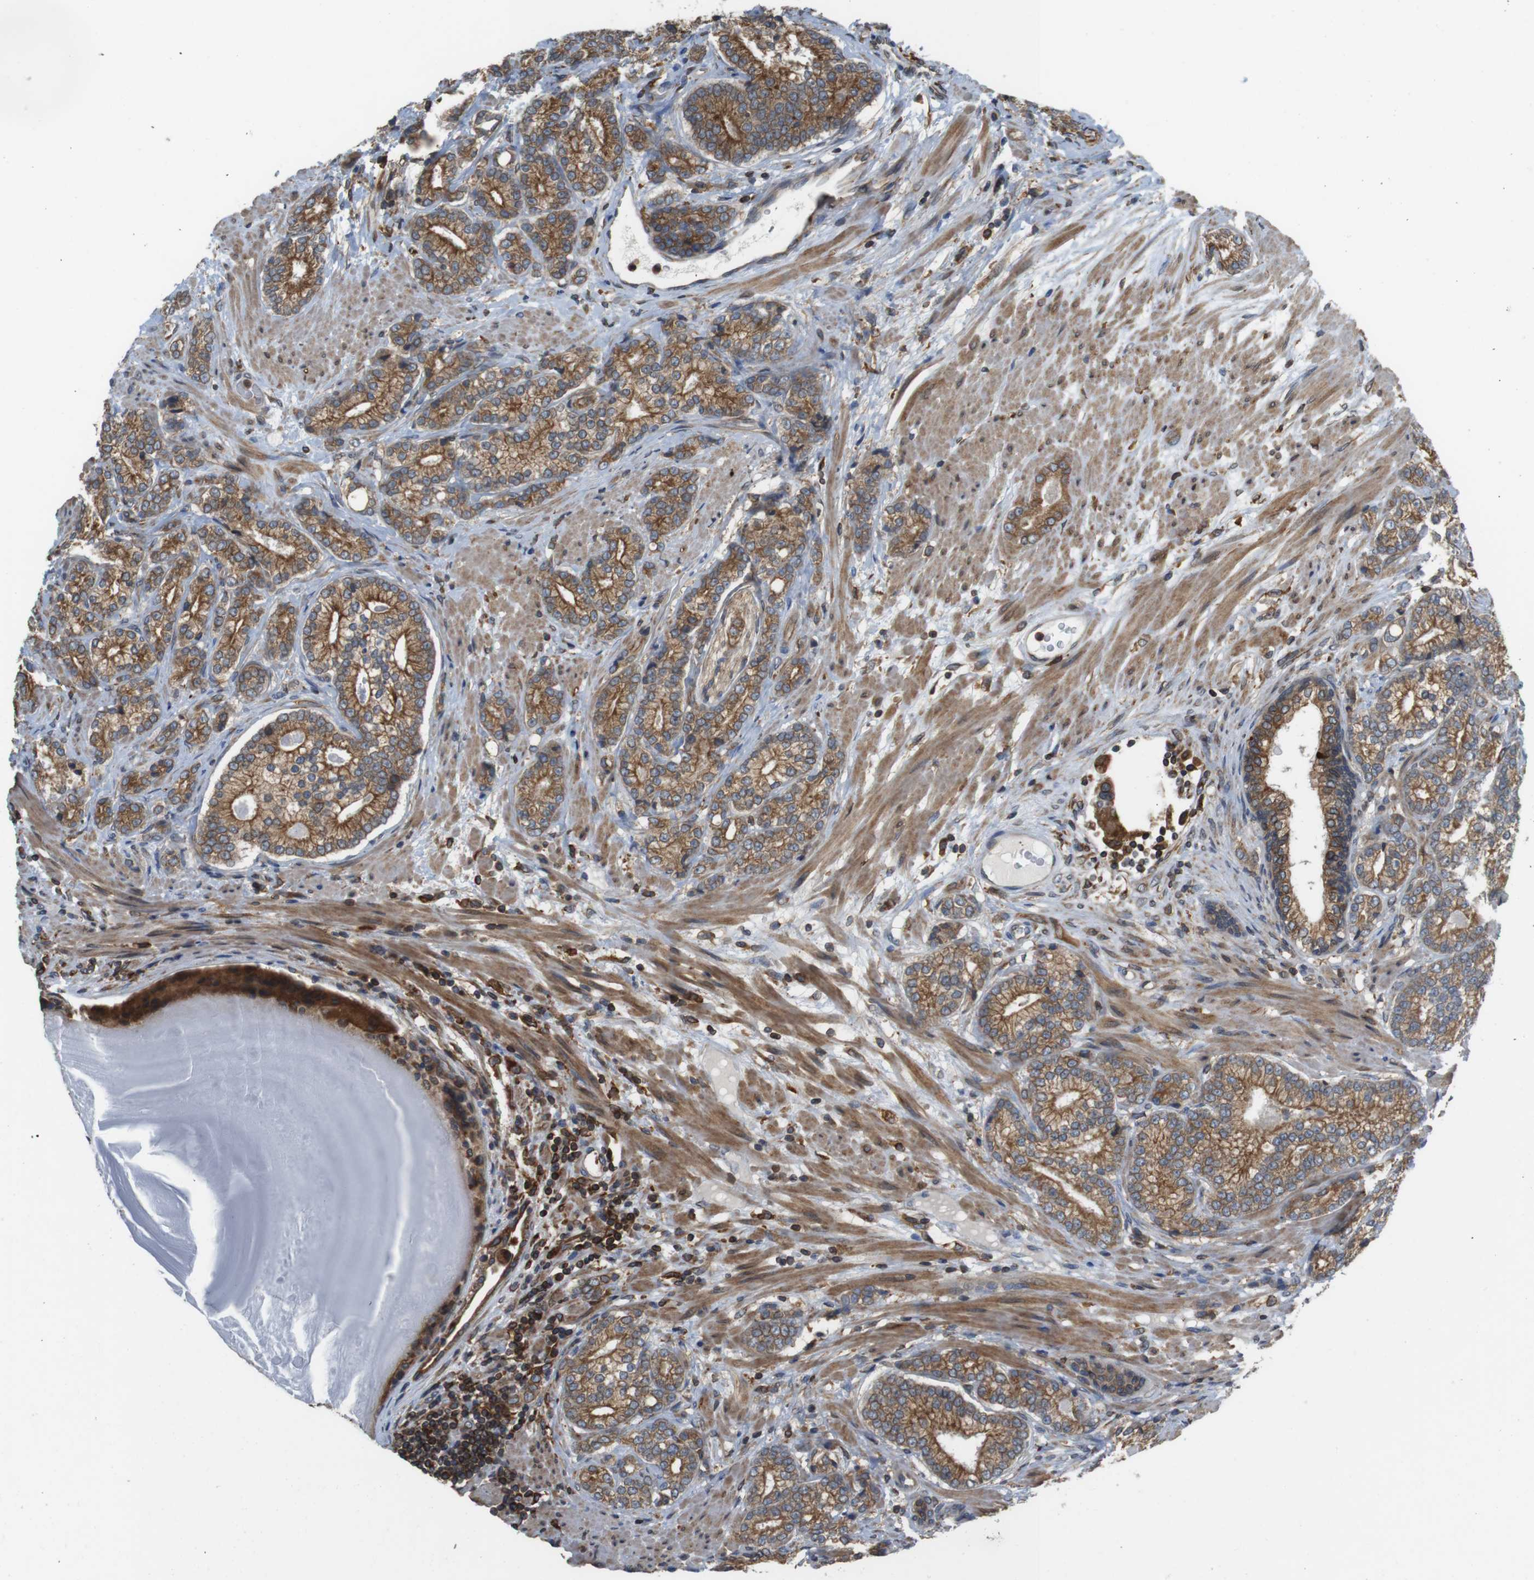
{"staining": {"intensity": "strong", "quantity": ">75%", "location": "cytoplasmic/membranous"}, "tissue": "prostate cancer", "cell_type": "Tumor cells", "image_type": "cancer", "snomed": [{"axis": "morphology", "description": "Adenocarcinoma, High grade"}, {"axis": "topography", "description": "Prostate"}], "caption": "There is high levels of strong cytoplasmic/membranous staining in tumor cells of prostate cancer, as demonstrated by immunohistochemical staining (brown color).", "gene": "ARL6IP5", "patient": {"sex": "male", "age": 61}}